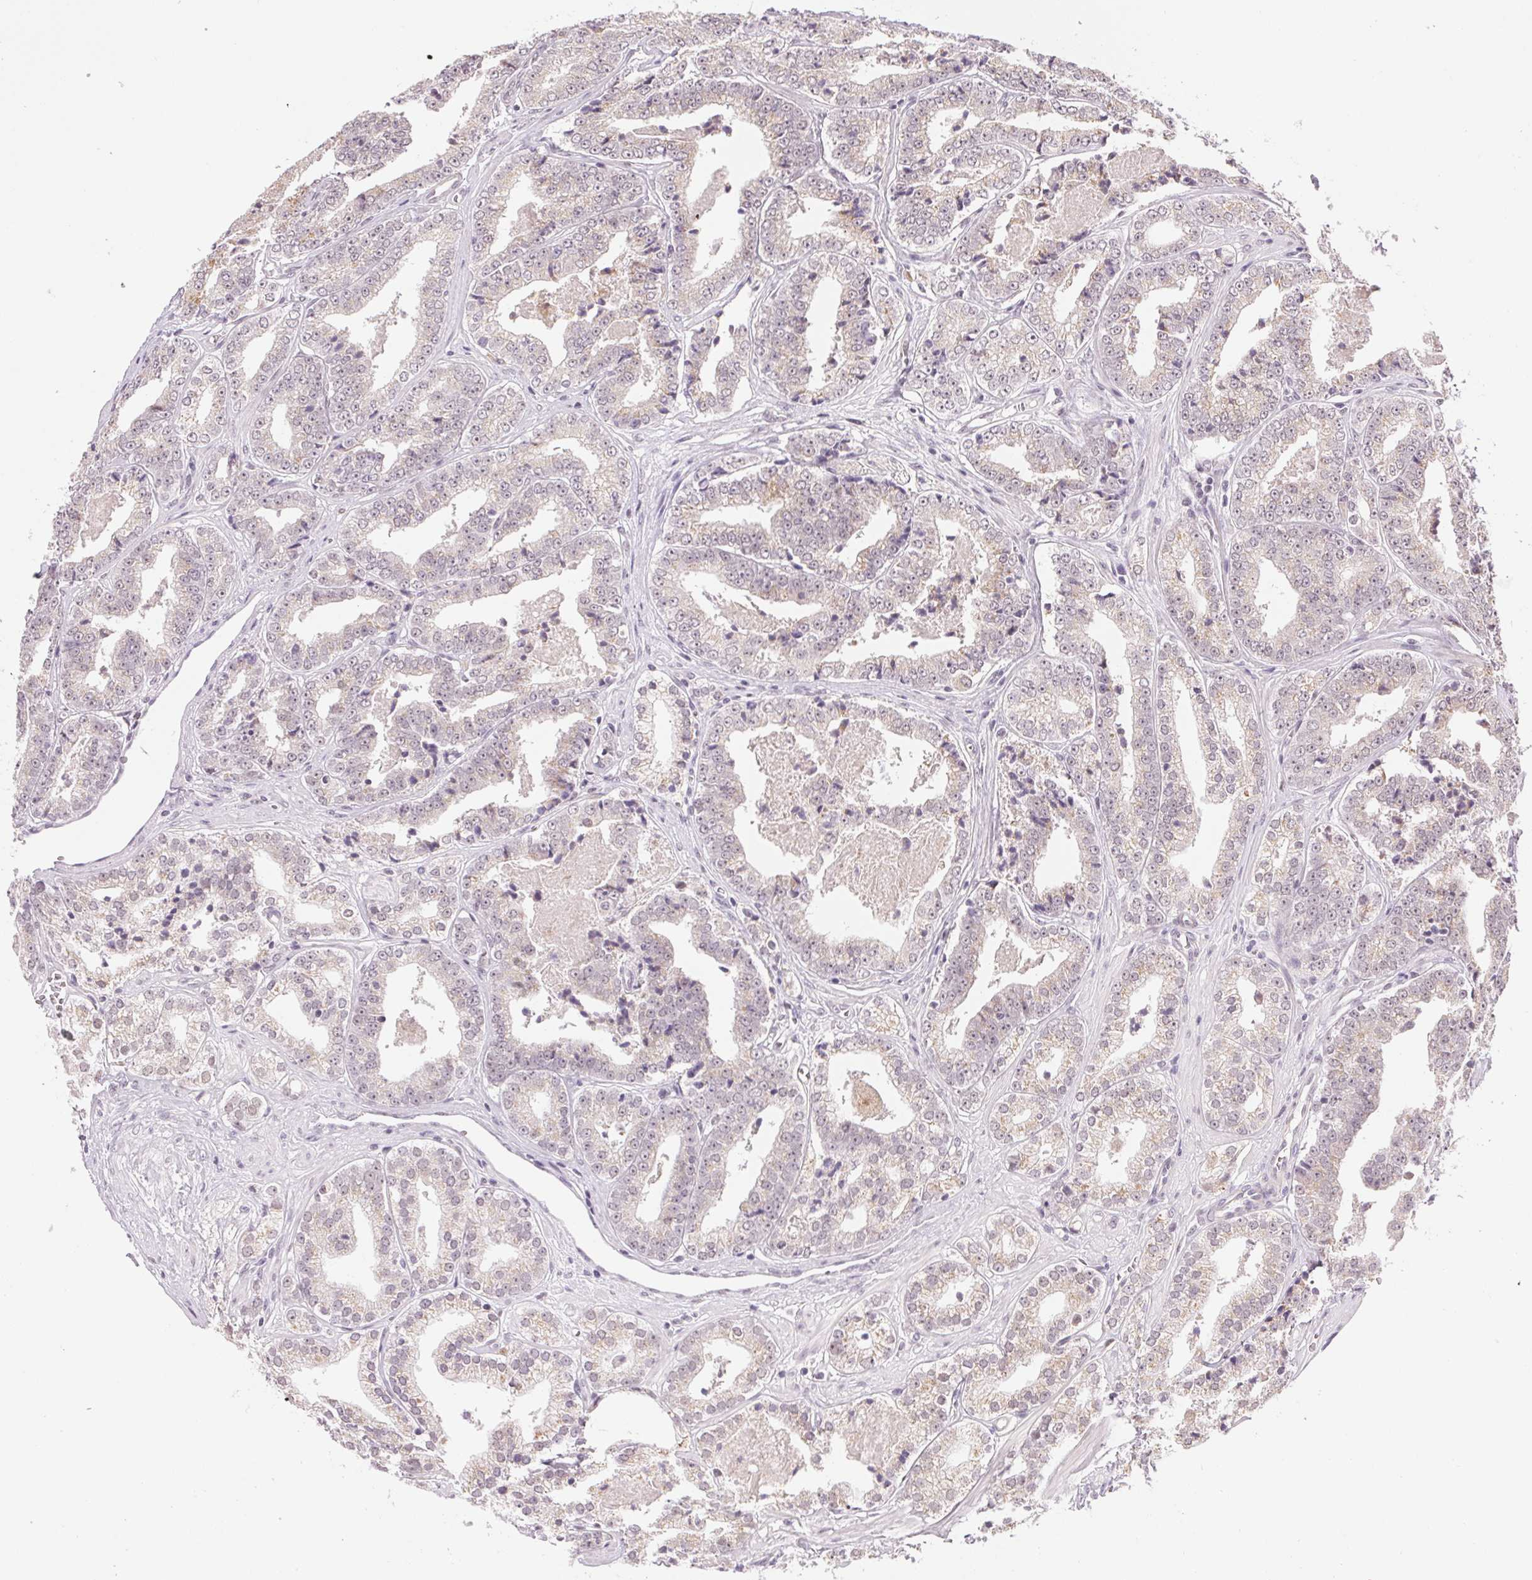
{"staining": {"intensity": "negative", "quantity": "none", "location": "none"}, "tissue": "prostate cancer", "cell_type": "Tumor cells", "image_type": "cancer", "snomed": [{"axis": "morphology", "description": "Adenocarcinoma, Low grade"}, {"axis": "topography", "description": "Prostate"}], "caption": "Human low-grade adenocarcinoma (prostate) stained for a protein using immunohistochemistry (IHC) demonstrates no staining in tumor cells.", "gene": "GRHL3", "patient": {"sex": "male", "age": 60}}